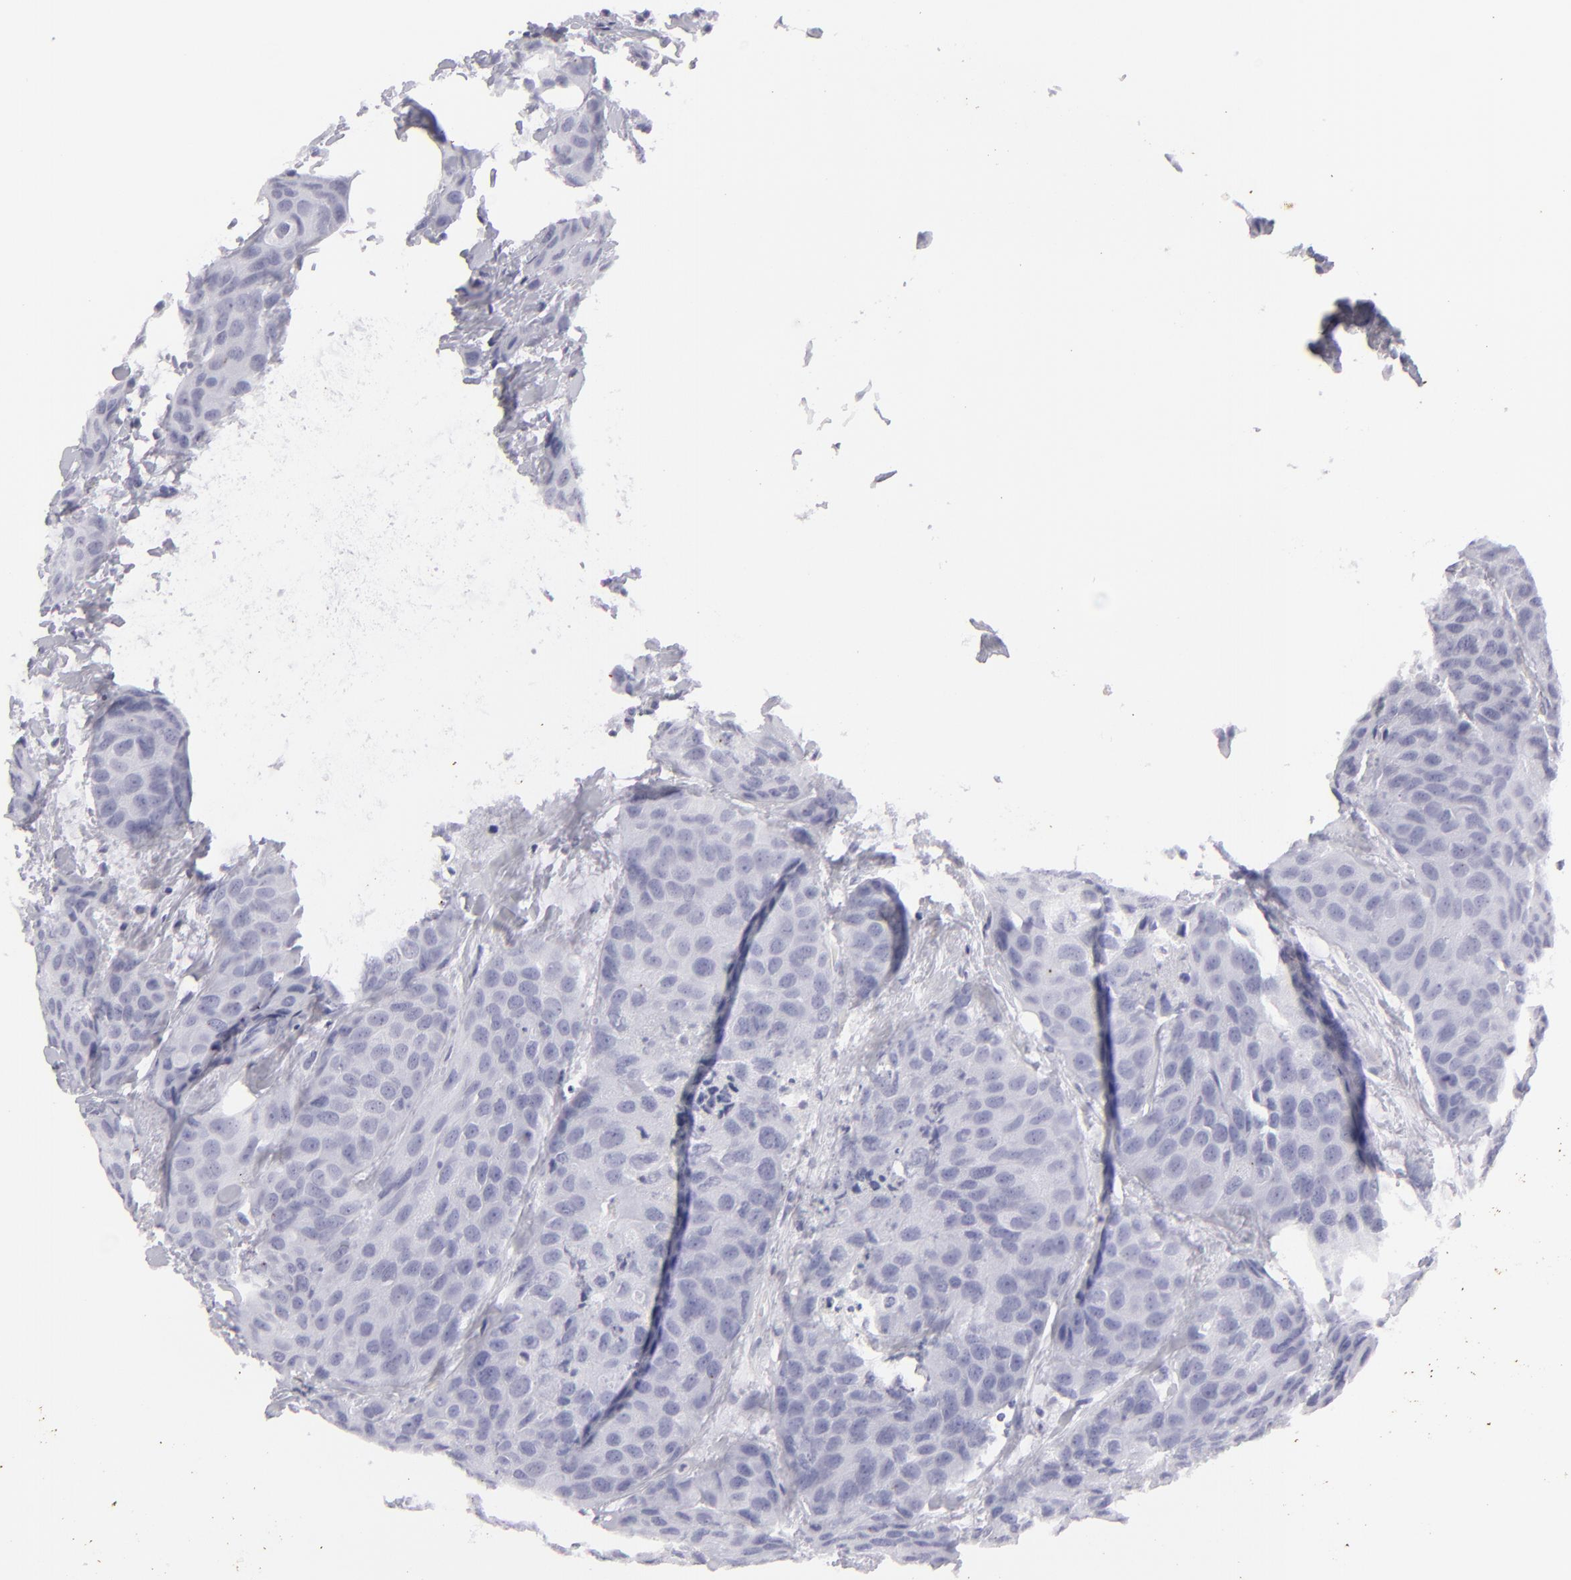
{"staining": {"intensity": "negative", "quantity": "none", "location": "none"}, "tissue": "breast cancer", "cell_type": "Tumor cells", "image_type": "cancer", "snomed": [{"axis": "morphology", "description": "Duct carcinoma"}, {"axis": "topography", "description": "Breast"}], "caption": "This is an immunohistochemistry (IHC) micrograph of infiltrating ductal carcinoma (breast). There is no staining in tumor cells.", "gene": "KRT1", "patient": {"sex": "female", "age": 68}}